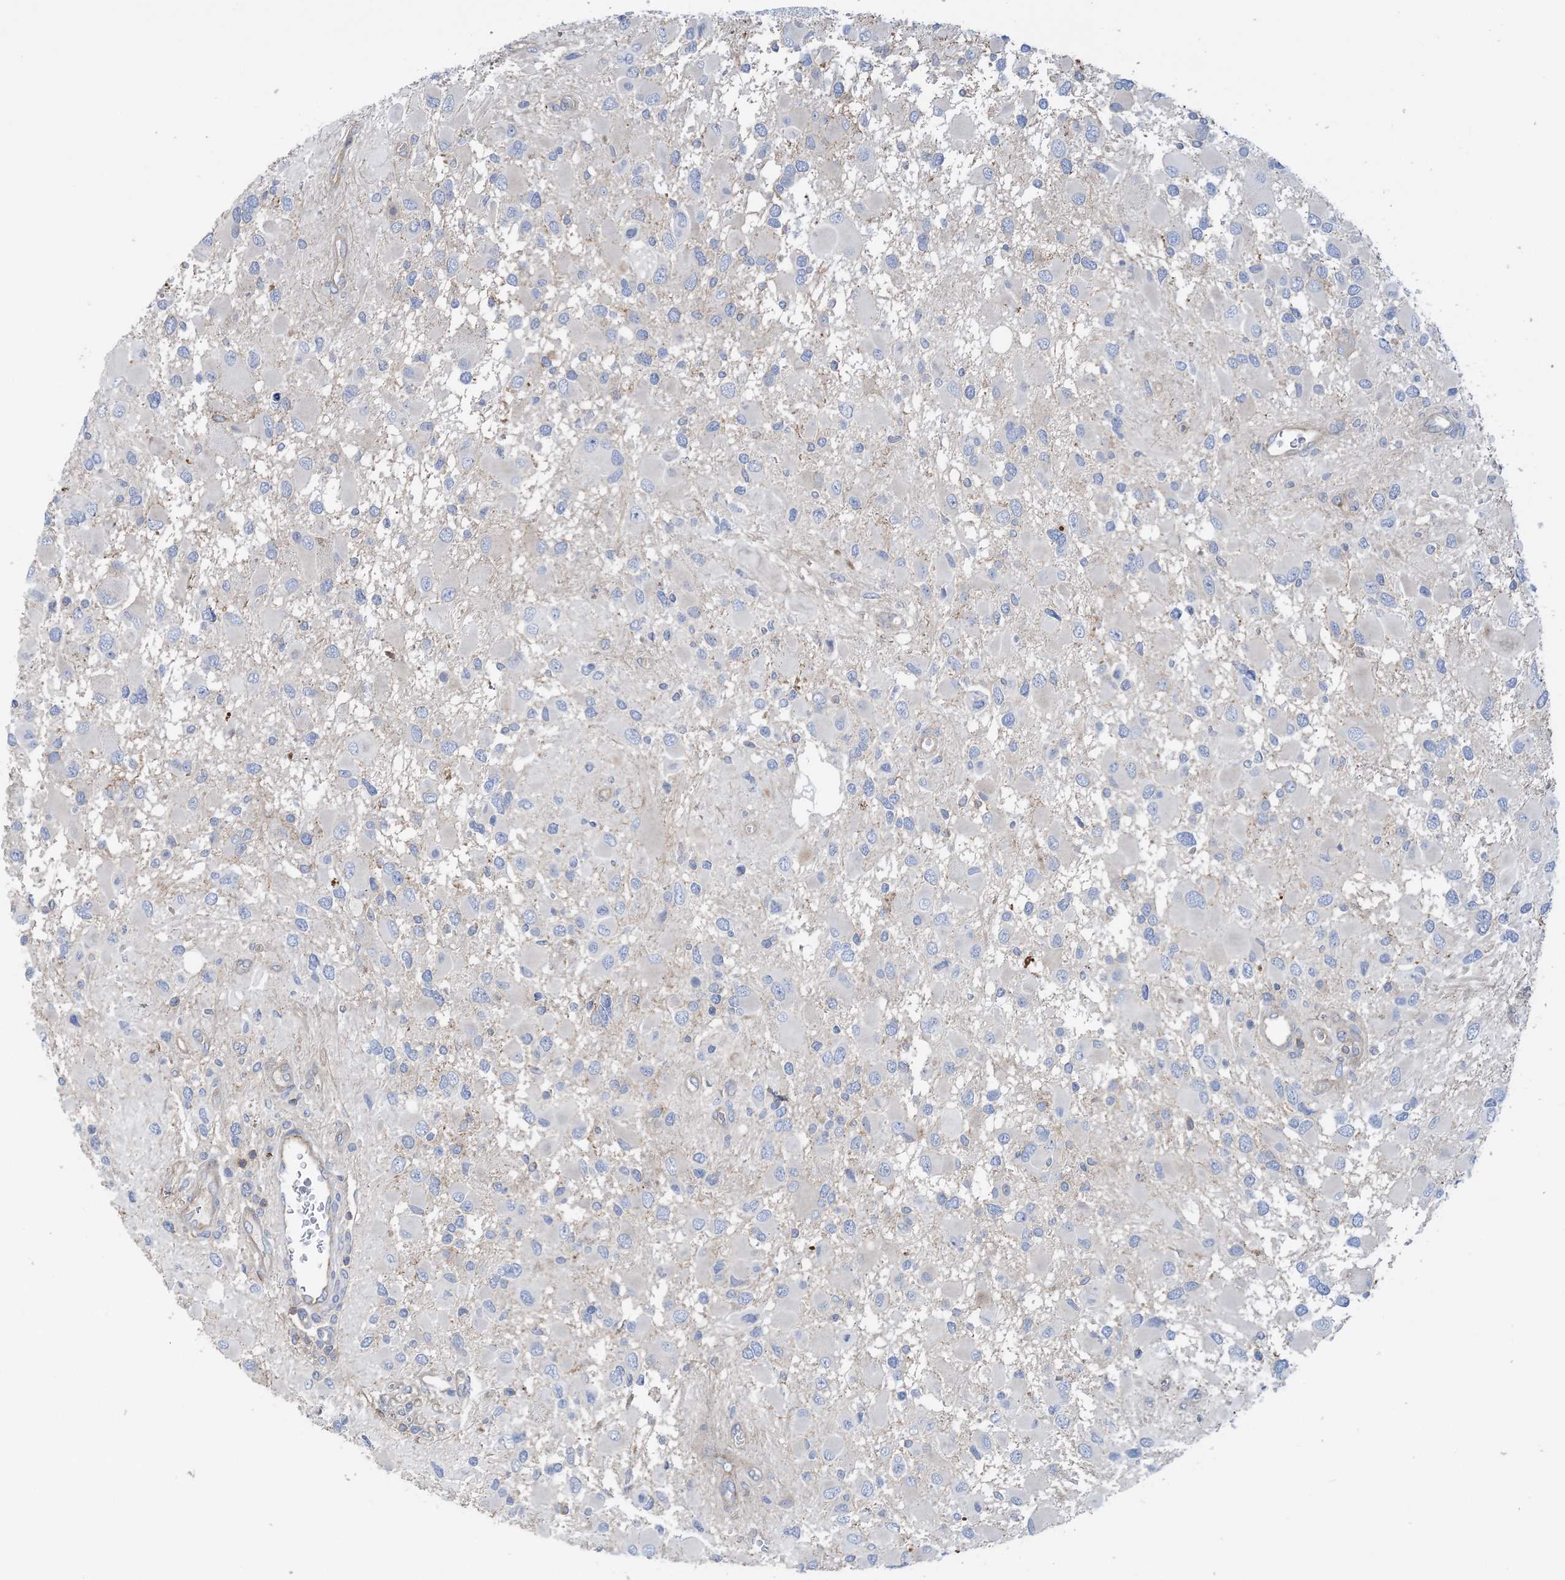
{"staining": {"intensity": "negative", "quantity": "none", "location": "none"}, "tissue": "glioma", "cell_type": "Tumor cells", "image_type": "cancer", "snomed": [{"axis": "morphology", "description": "Glioma, malignant, High grade"}, {"axis": "topography", "description": "Brain"}], "caption": "This is an immunohistochemistry (IHC) photomicrograph of human high-grade glioma (malignant). There is no staining in tumor cells.", "gene": "CALHM5", "patient": {"sex": "male", "age": 53}}